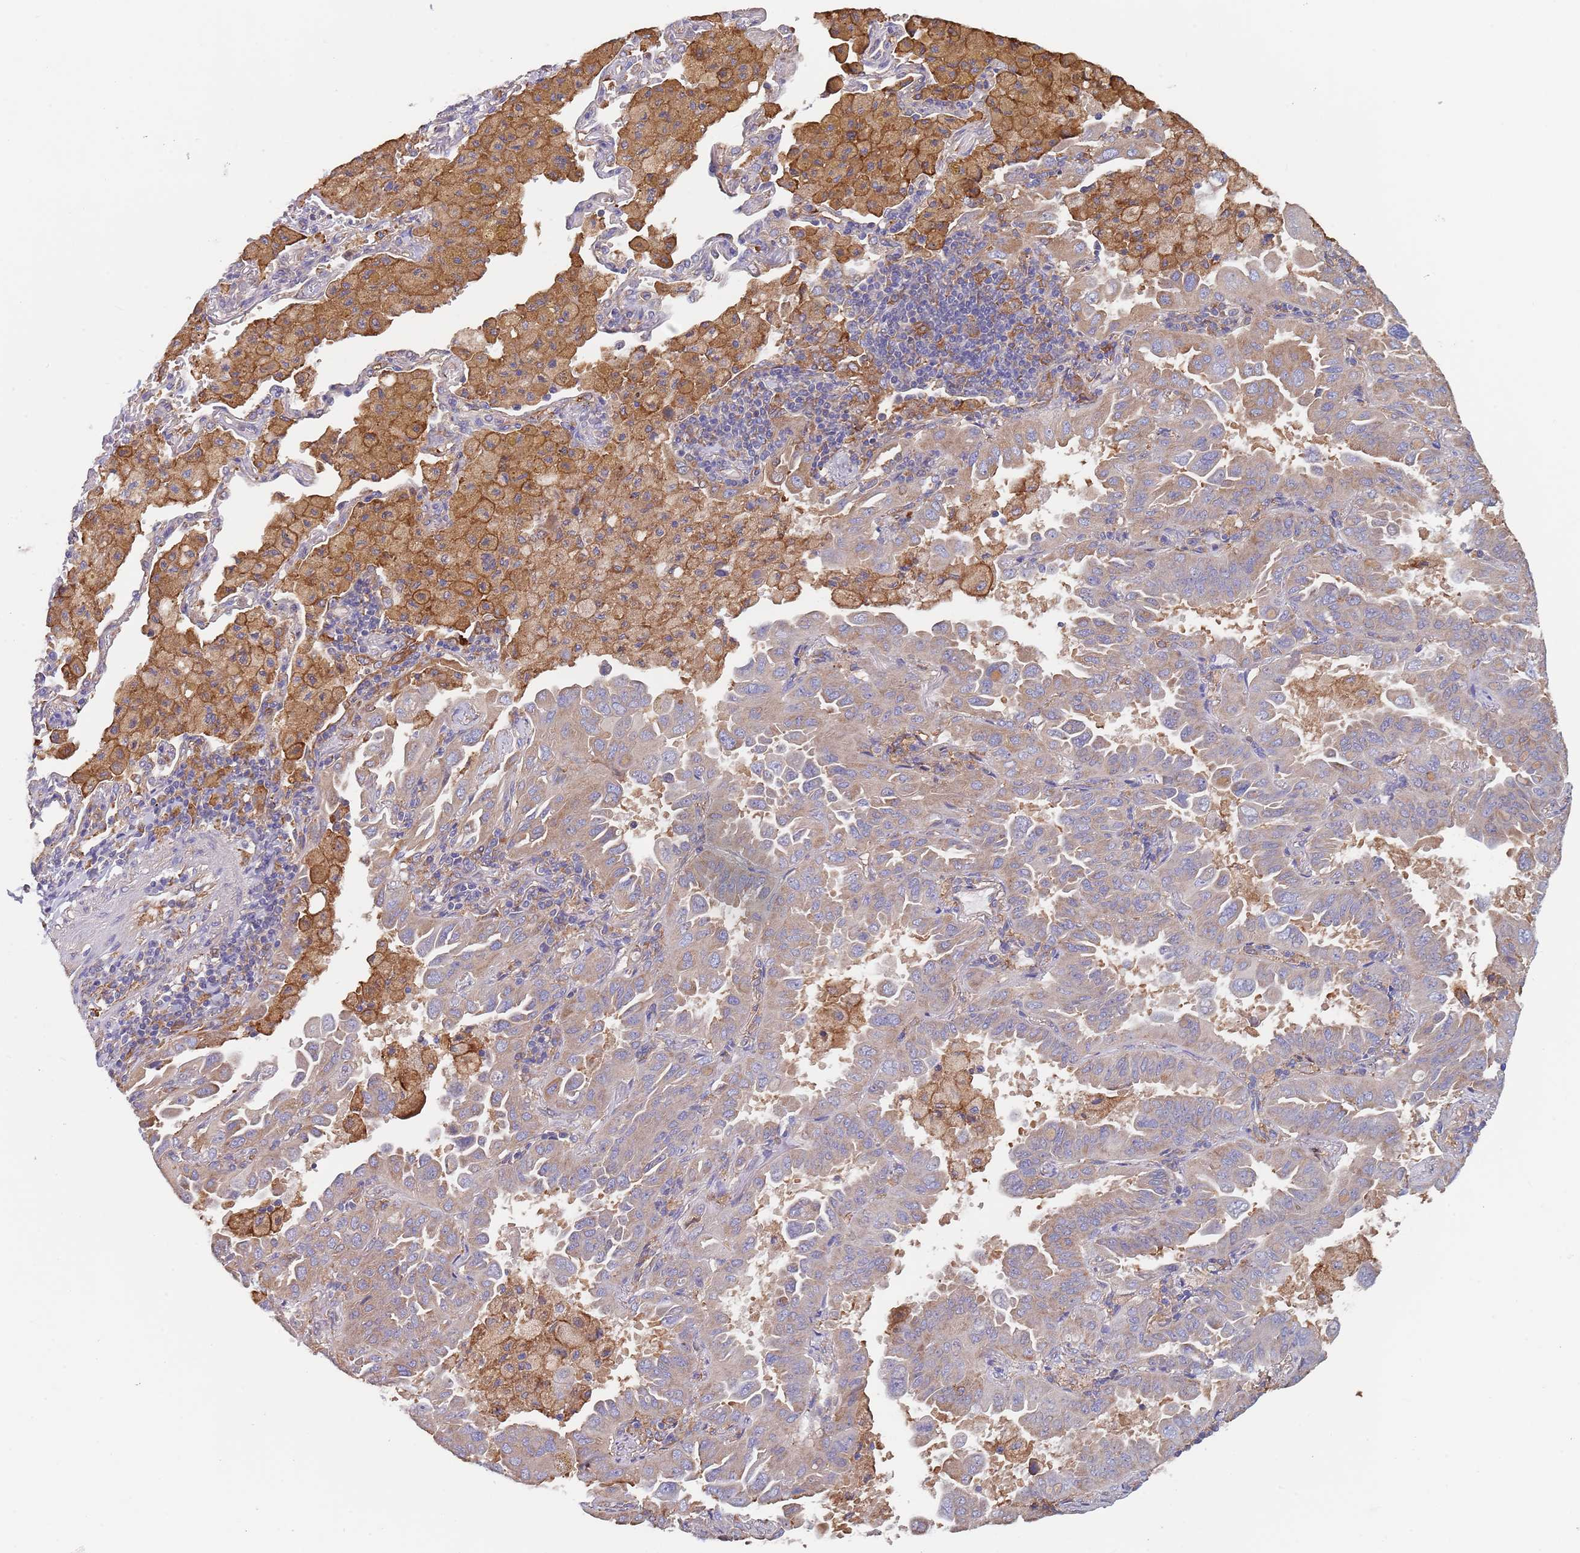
{"staining": {"intensity": "weak", "quantity": "25%-75%", "location": "cytoplasmic/membranous"}, "tissue": "lung cancer", "cell_type": "Tumor cells", "image_type": "cancer", "snomed": [{"axis": "morphology", "description": "Adenocarcinoma, NOS"}, {"axis": "topography", "description": "Lung"}], "caption": "DAB (3,3'-diaminobenzidine) immunohistochemical staining of human adenocarcinoma (lung) demonstrates weak cytoplasmic/membranous protein staining in about 25%-75% of tumor cells. (Stains: DAB in brown, nuclei in blue, Microscopy: brightfield microscopy at high magnification).", "gene": "DCUN1D3", "patient": {"sex": "male", "age": 64}}